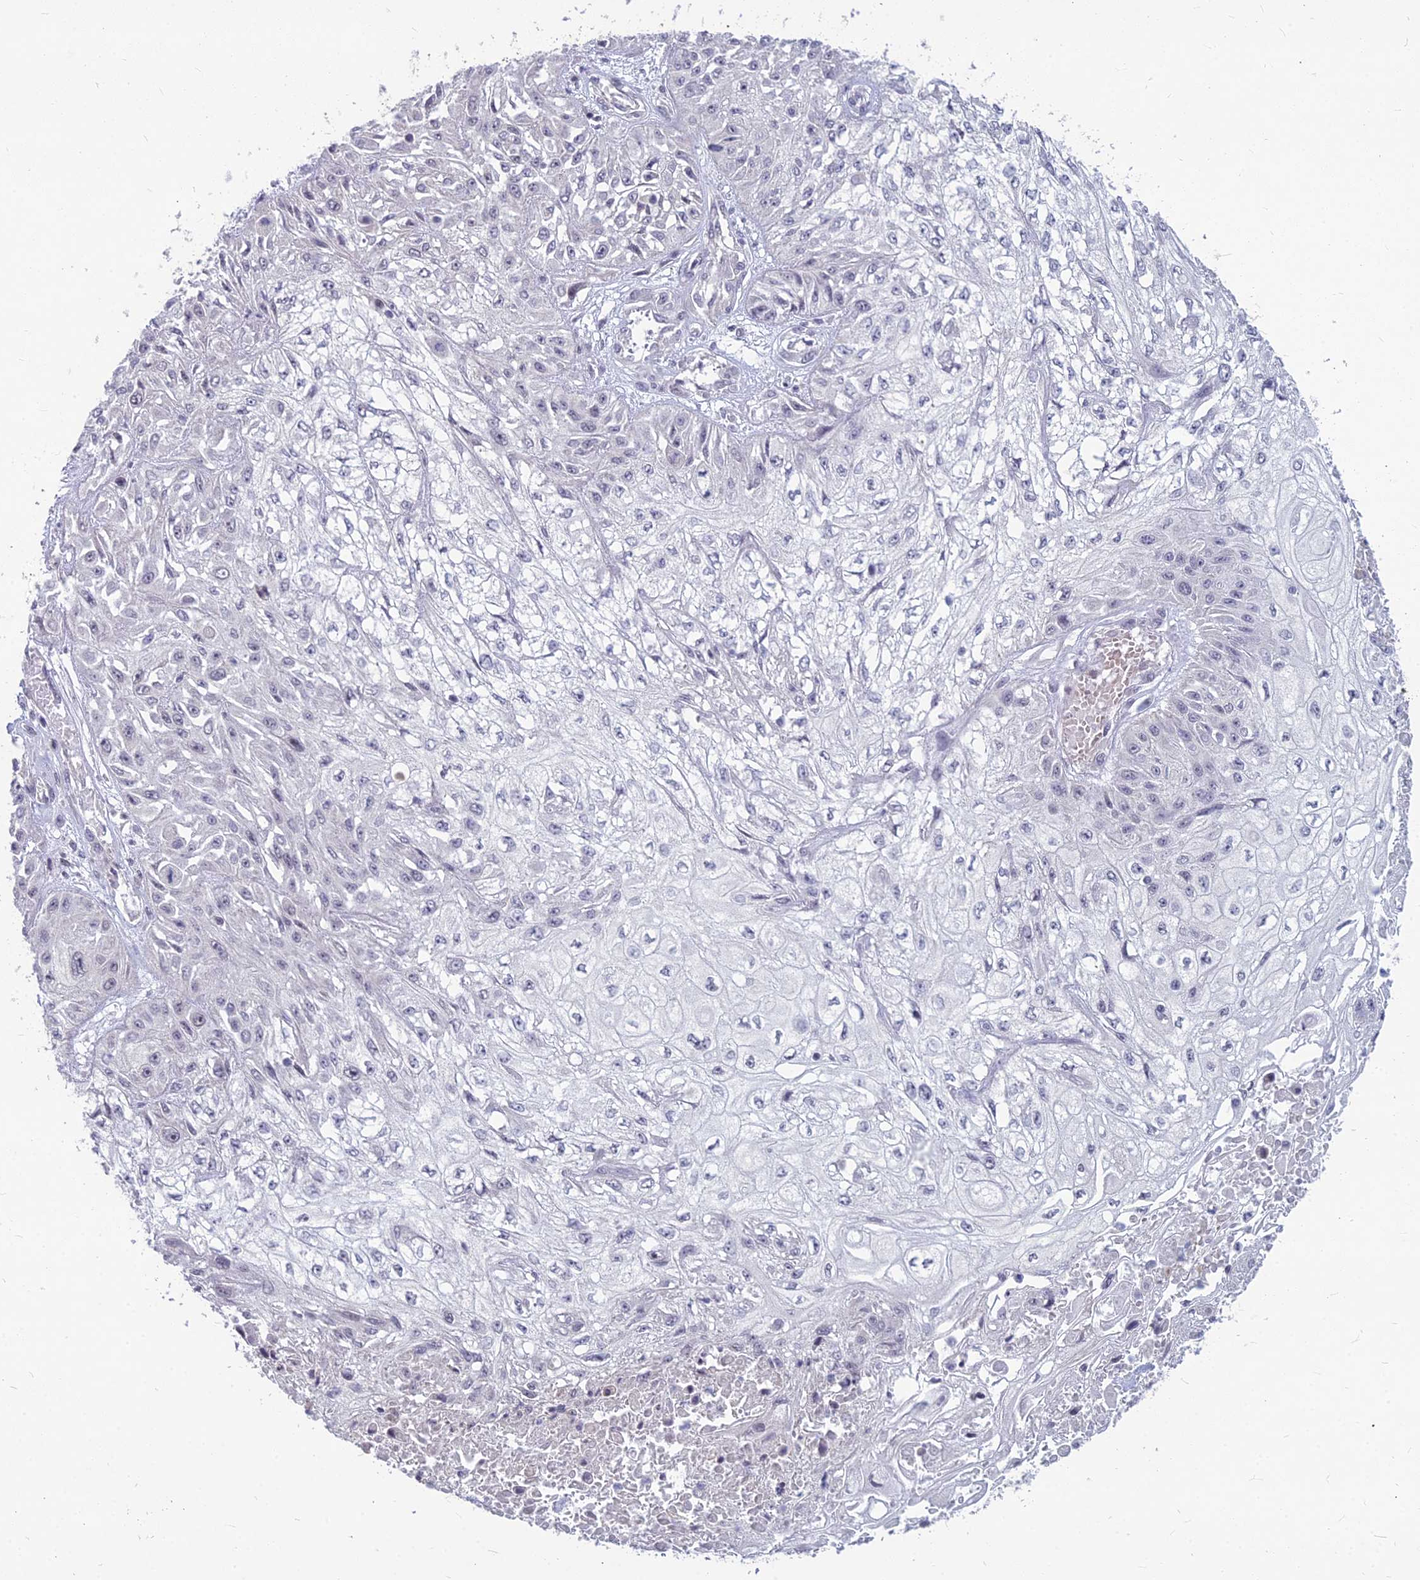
{"staining": {"intensity": "negative", "quantity": "none", "location": "none"}, "tissue": "skin cancer", "cell_type": "Tumor cells", "image_type": "cancer", "snomed": [{"axis": "morphology", "description": "Squamous cell carcinoma, NOS"}, {"axis": "morphology", "description": "Squamous cell carcinoma, metastatic, NOS"}, {"axis": "topography", "description": "Skin"}, {"axis": "topography", "description": "Lymph node"}], "caption": "The IHC image has no significant staining in tumor cells of squamous cell carcinoma (skin) tissue. (DAB immunohistochemistry visualized using brightfield microscopy, high magnification).", "gene": "KAT7", "patient": {"sex": "male", "age": 75}}